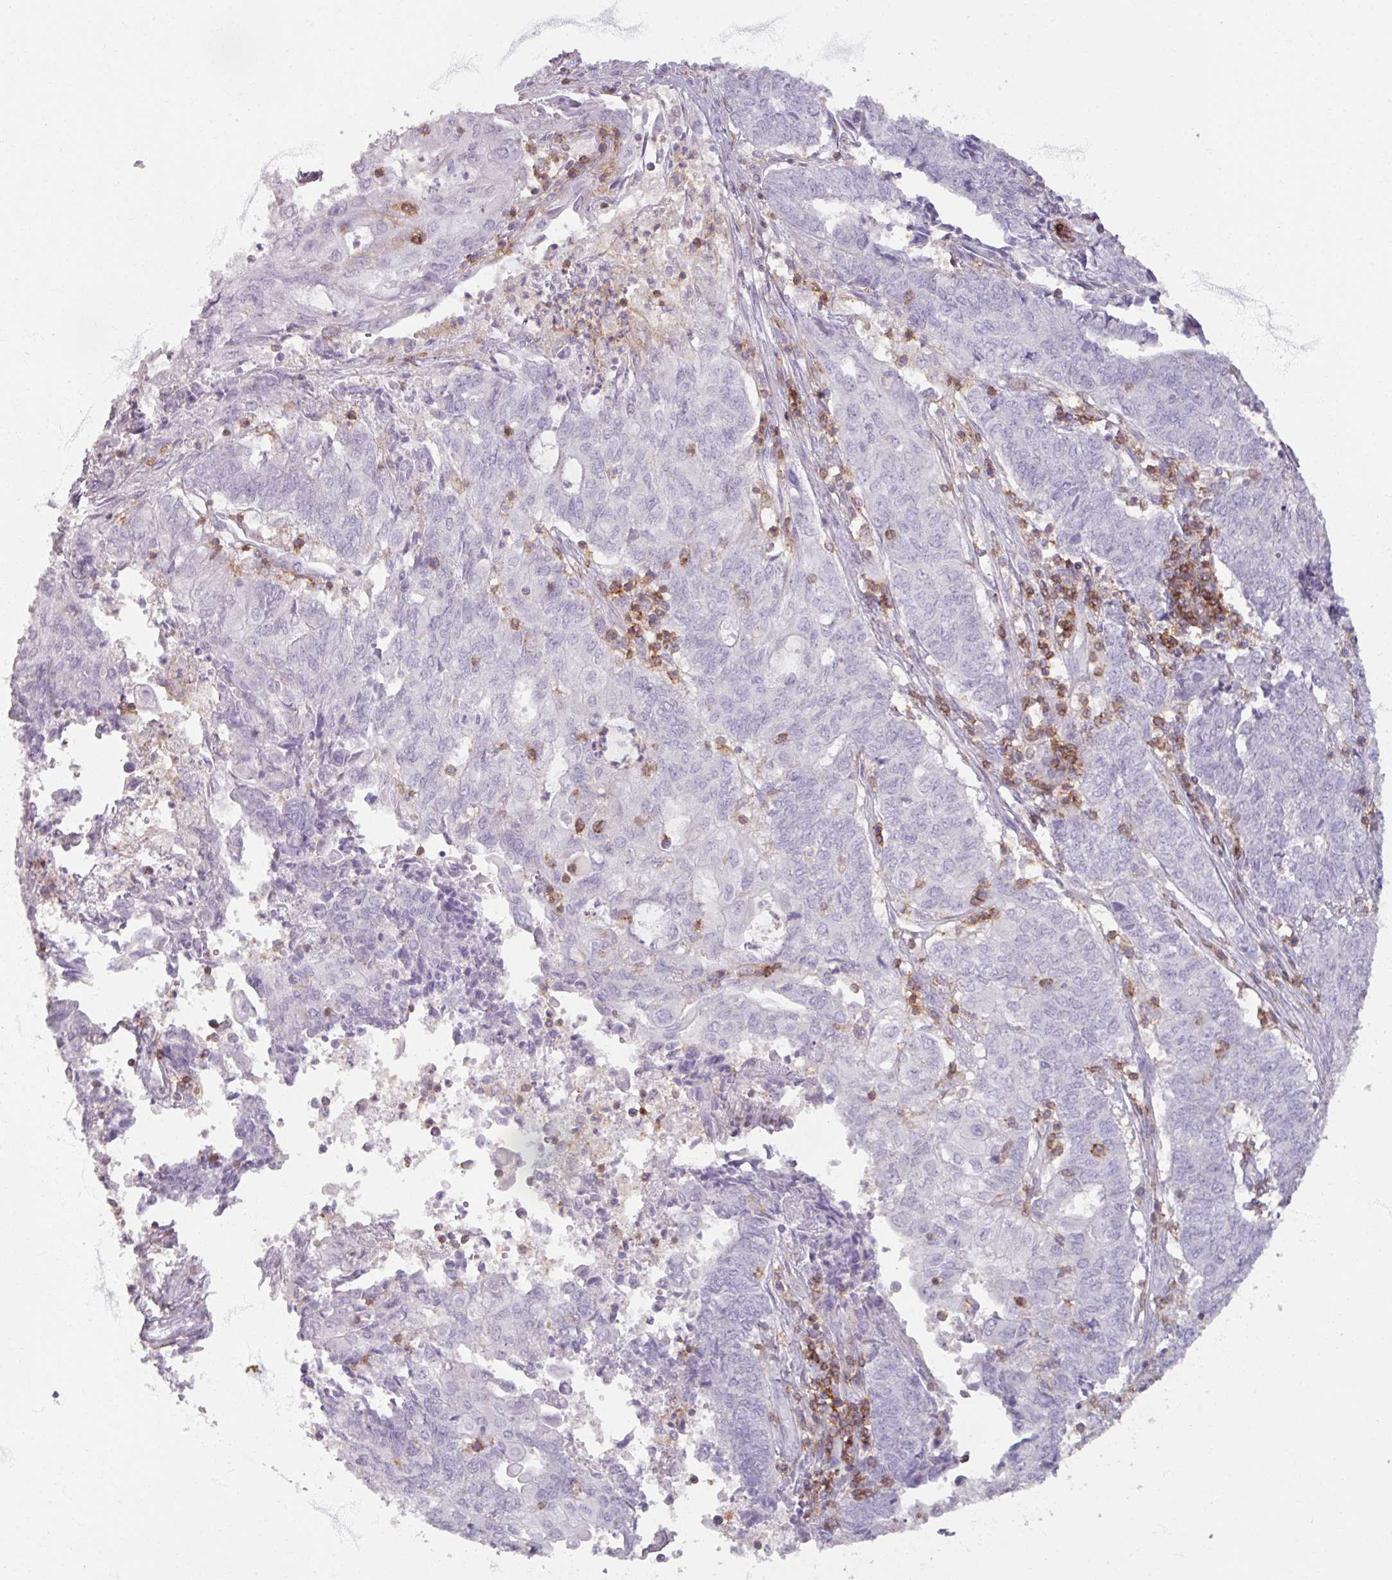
{"staining": {"intensity": "negative", "quantity": "none", "location": "none"}, "tissue": "endometrial cancer", "cell_type": "Tumor cells", "image_type": "cancer", "snomed": [{"axis": "morphology", "description": "Adenocarcinoma, NOS"}, {"axis": "topography", "description": "Endometrium"}], "caption": "Immunohistochemistry (IHC) image of endometrial adenocarcinoma stained for a protein (brown), which reveals no expression in tumor cells.", "gene": "PTPRC", "patient": {"sex": "female", "age": 54}}